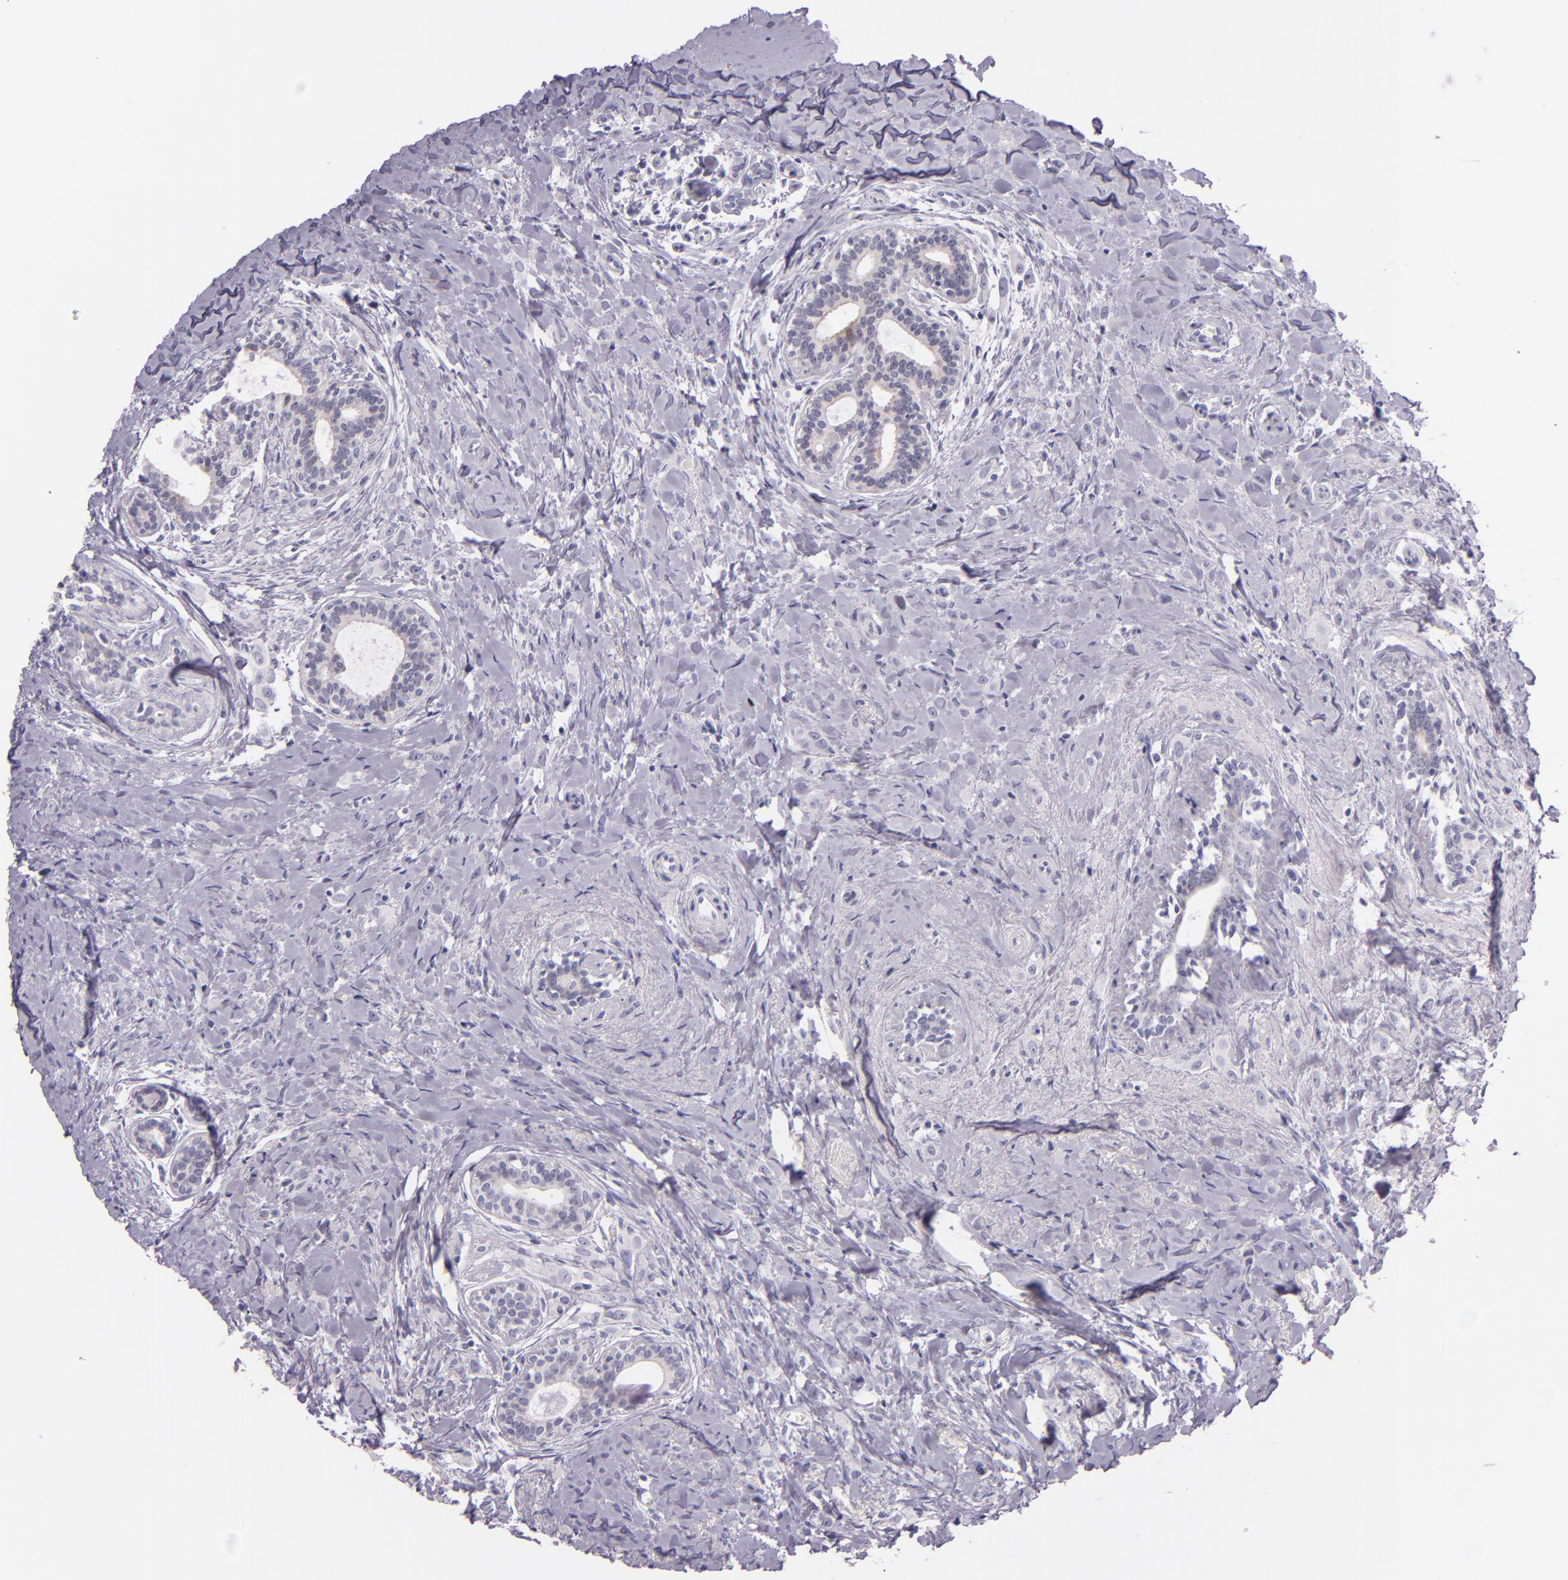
{"staining": {"intensity": "negative", "quantity": "none", "location": "none"}, "tissue": "breast cancer", "cell_type": "Tumor cells", "image_type": "cancer", "snomed": [{"axis": "morphology", "description": "Lobular carcinoma"}, {"axis": "topography", "description": "Breast"}], "caption": "High power microscopy histopathology image of an immunohistochemistry histopathology image of breast lobular carcinoma, revealing no significant expression in tumor cells.", "gene": "HSP90AA1", "patient": {"sex": "female", "age": 57}}